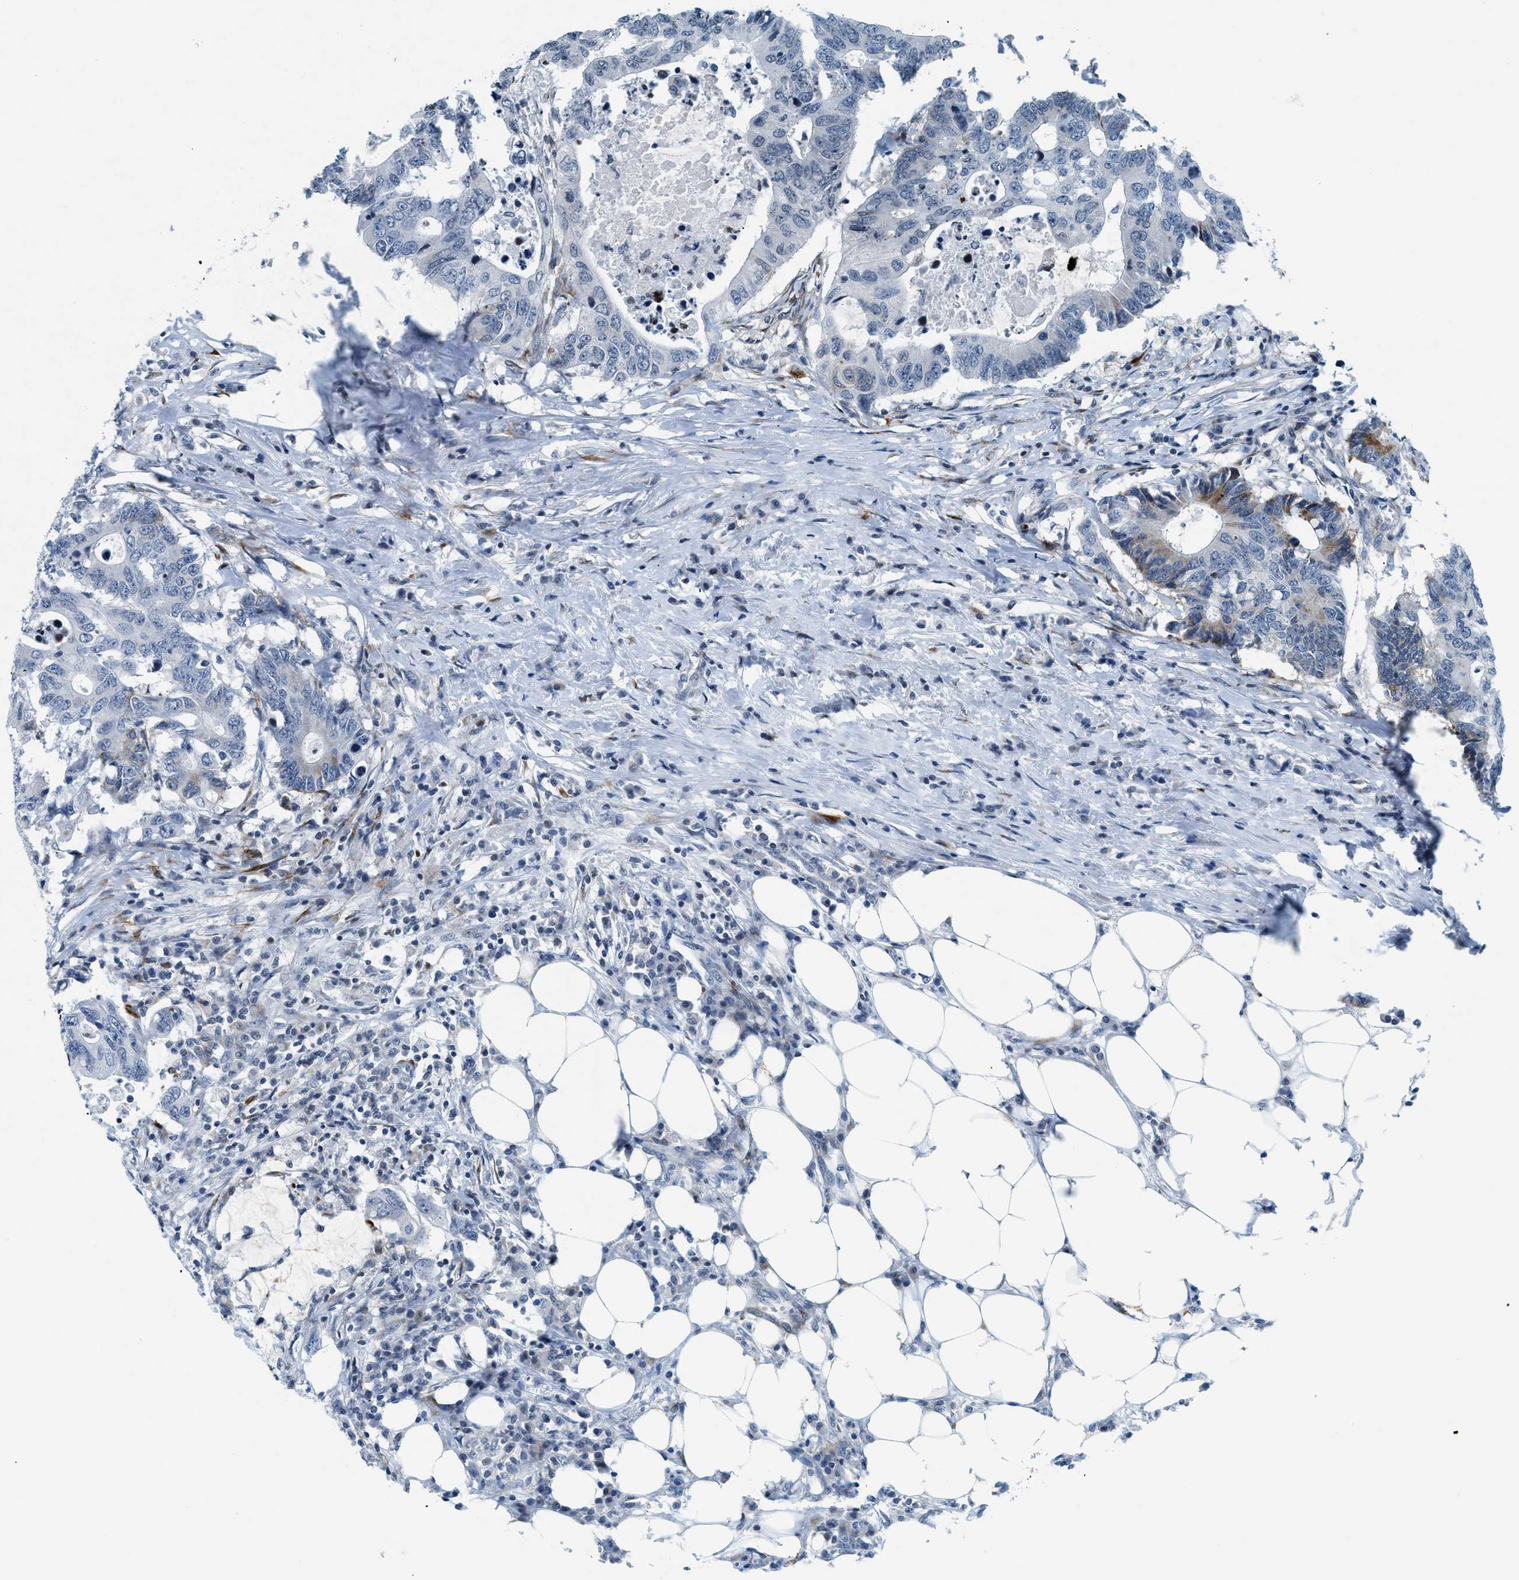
{"staining": {"intensity": "moderate", "quantity": "<25%", "location": "cytoplasmic/membranous"}, "tissue": "colorectal cancer", "cell_type": "Tumor cells", "image_type": "cancer", "snomed": [{"axis": "morphology", "description": "Adenocarcinoma, NOS"}, {"axis": "topography", "description": "Colon"}], "caption": "Human colorectal cancer (adenocarcinoma) stained with a protein marker displays moderate staining in tumor cells.", "gene": "UVRAG", "patient": {"sex": "male", "age": 71}}